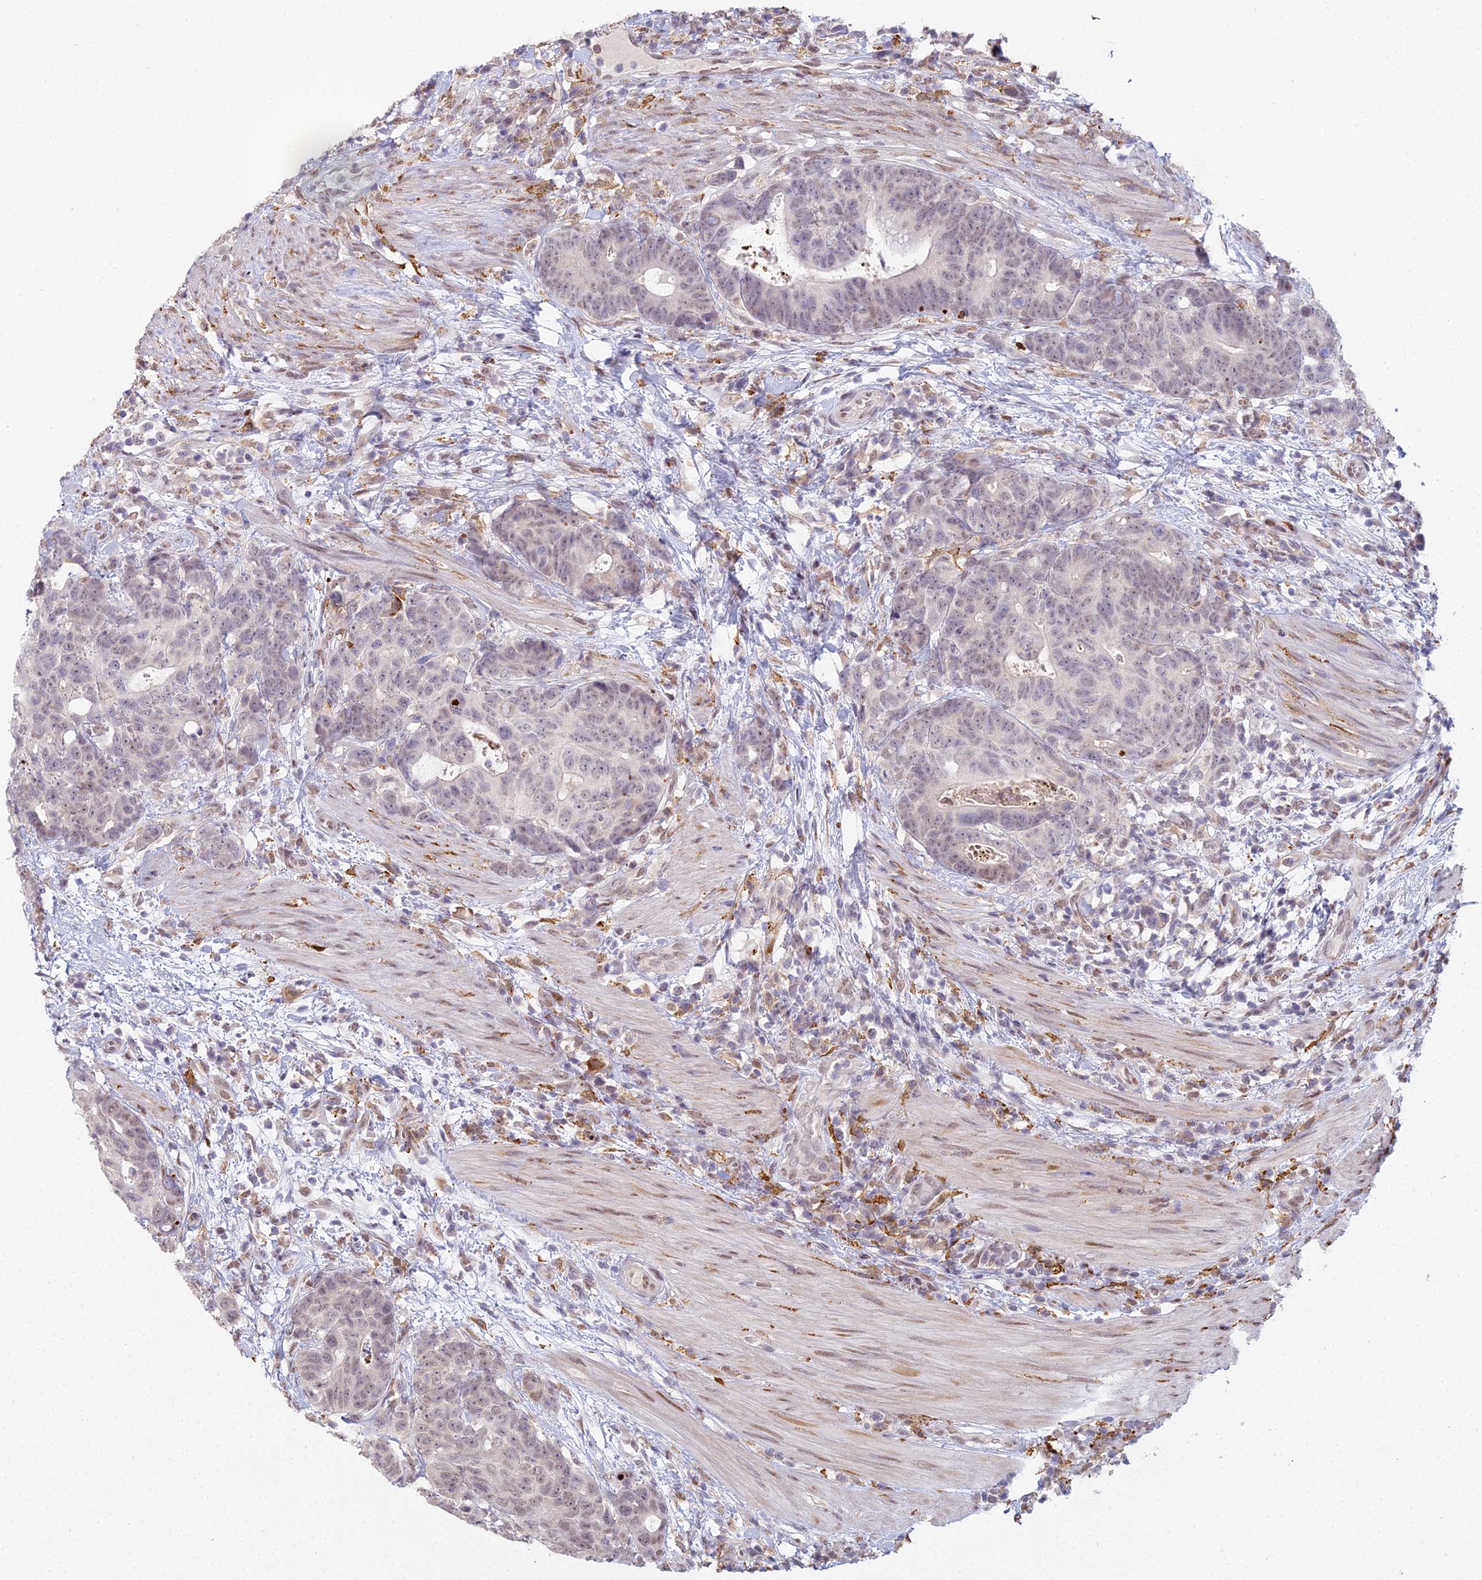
{"staining": {"intensity": "weak", "quantity": "25%-75%", "location": "nuclear"}, "tissue": "colorectal cancer", "cell_type": "Tumor cells", "image_type": "cancer", "snomed": [{"axis": "morphology", "description": "Adenocarcinoma, NOS"}, {"axis": "topography", "description": "Colon"}], "caption": "Immunohistochemistry photomicrograph of neoplastic tissue: human colorectal cancer stained using IHC displays low levels of weak protein expression localized specifically in the nuclear of tumor cells, appearing as a nuclear brown color.", "gene": "ABHD17A", "patient": {"sex": "female", "age": 82}}